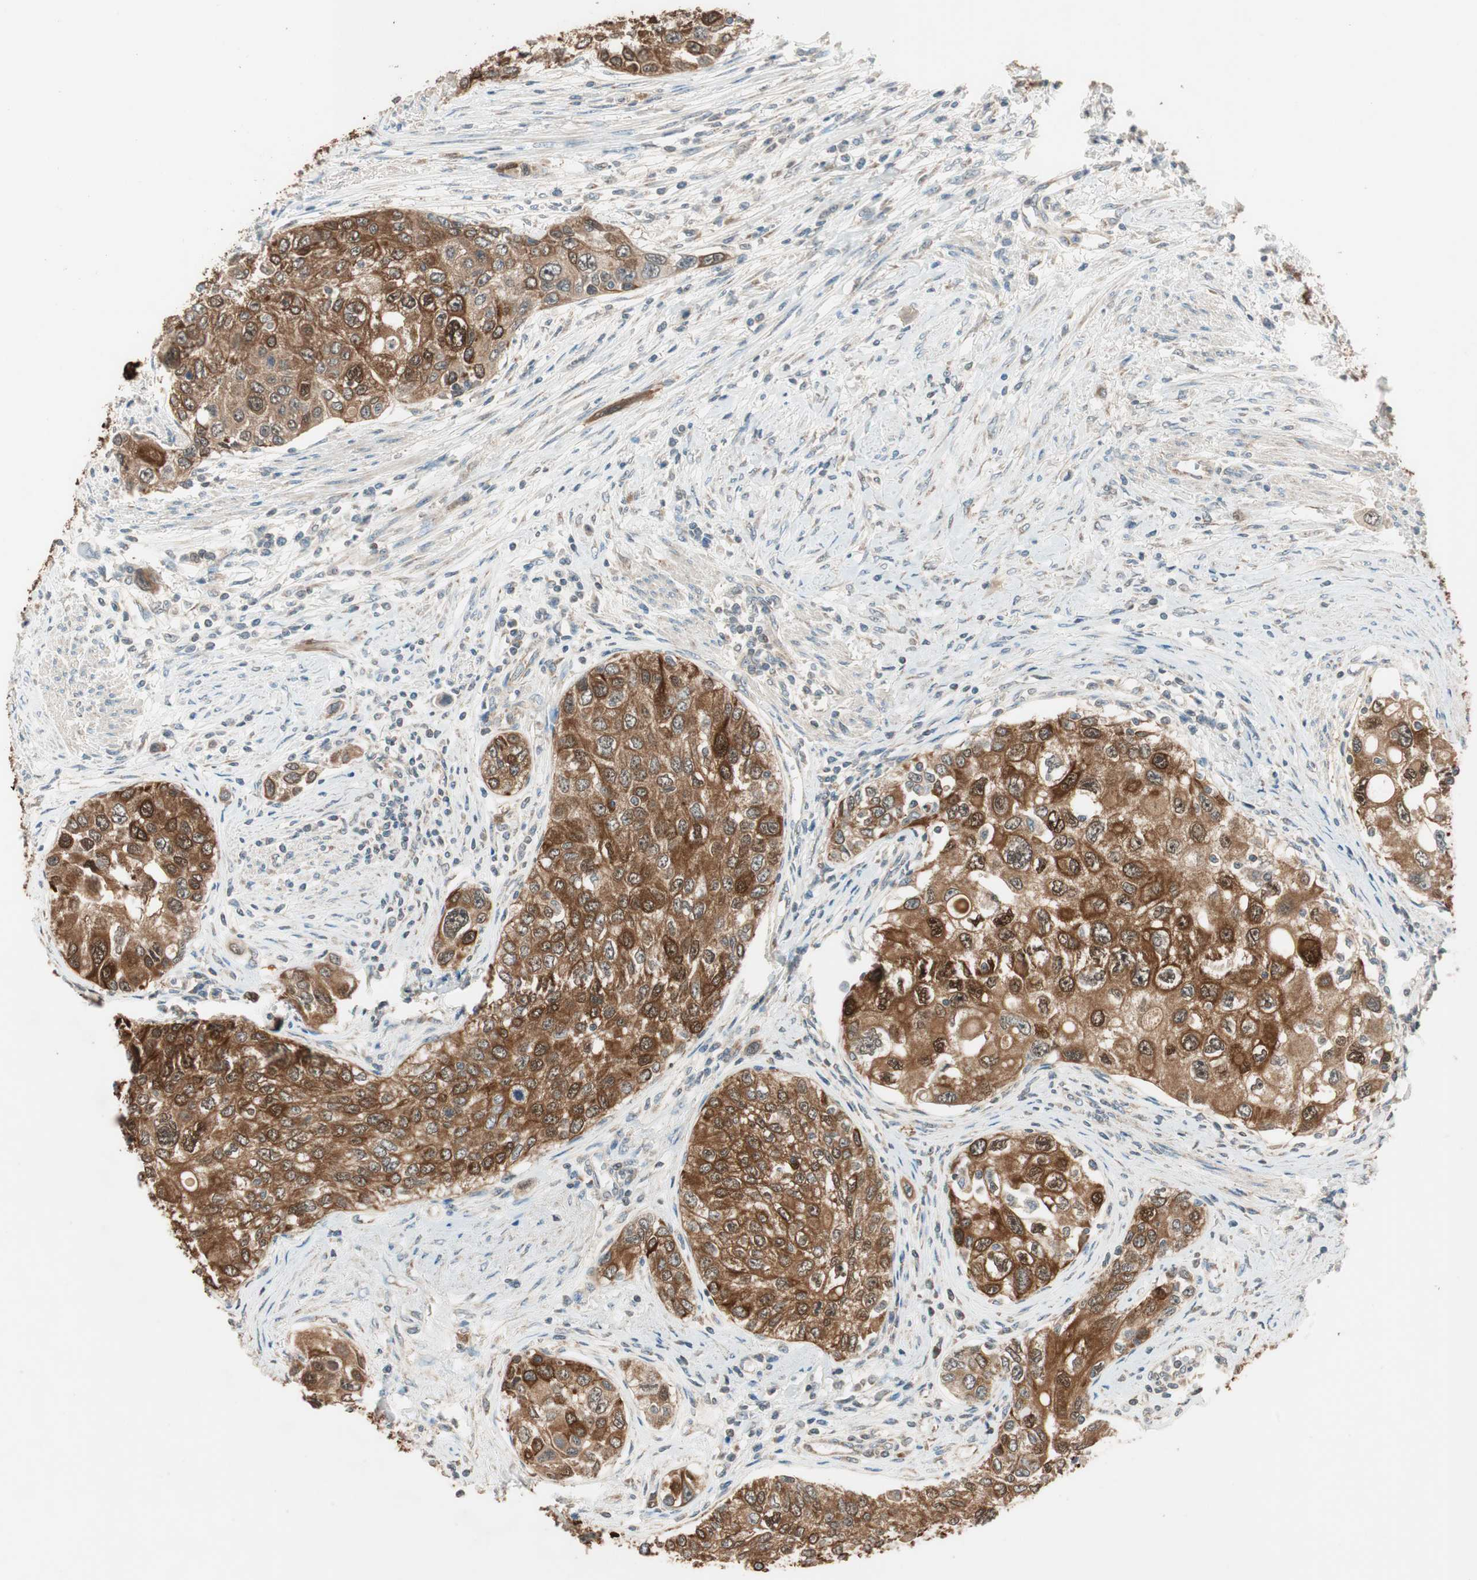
{"staining": {"intensity": "strong", "quantity": ">75%", "location": "cytoplasmic/membranous"}, "tissue": "urothelial cancer", "cell_type": "Tumor cells", "image_type": "cancer", "snomed": [{"axis": "morphology", "description": "Urothelial carcinoma, High grade"}, {"axis": "topography", "description": "Urinary bladder"}], "caption": "Immunohistochemical staining of urothelial cancer demonstrates high levels of strong cytoplasmic/membranous positivity in about >75% of tumor cells.", "gene": "TRIM21", "patient": {"sex": "female", "age": 56}}